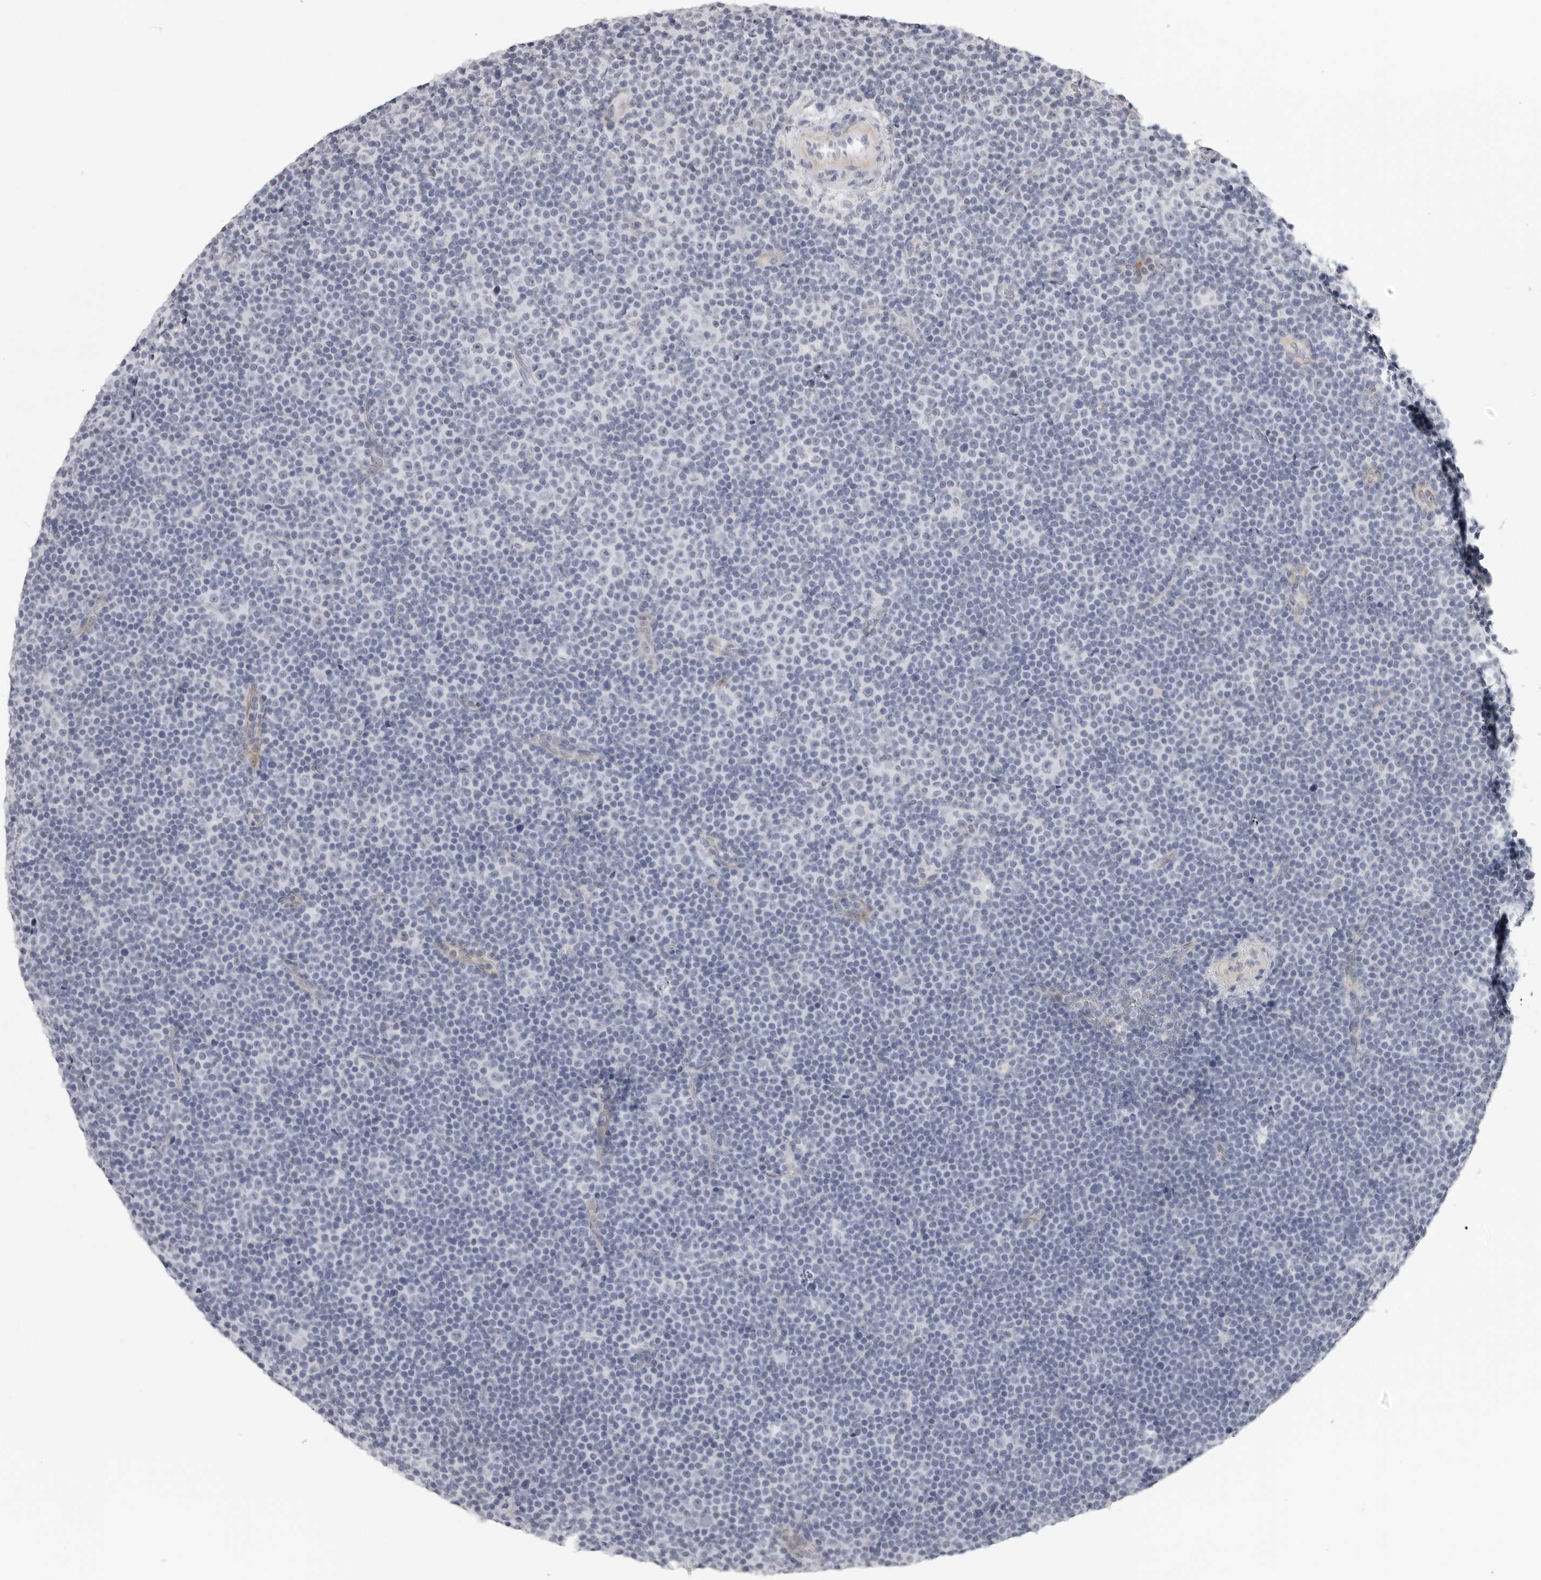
{"staining": {"intensity": "negative", "quantity": "none", "location": "none"}, "tissue": "lymphoma", "cell_type": "Tumor cells", "image_type": "cancer", "snomed": [{"axis": "morphology", "description": "Malignant lymphoma, non-Hodgkin's type, Low grade"}, {"axis": "topography", "description": "Lymph node"}], "caption": "There is no significant staining in tumor cells of malignant lymphoma, non-Hodgkin's type (low-grade).", "gene": "DNALI1", "patient": {"sex": "female", "age": 67}}